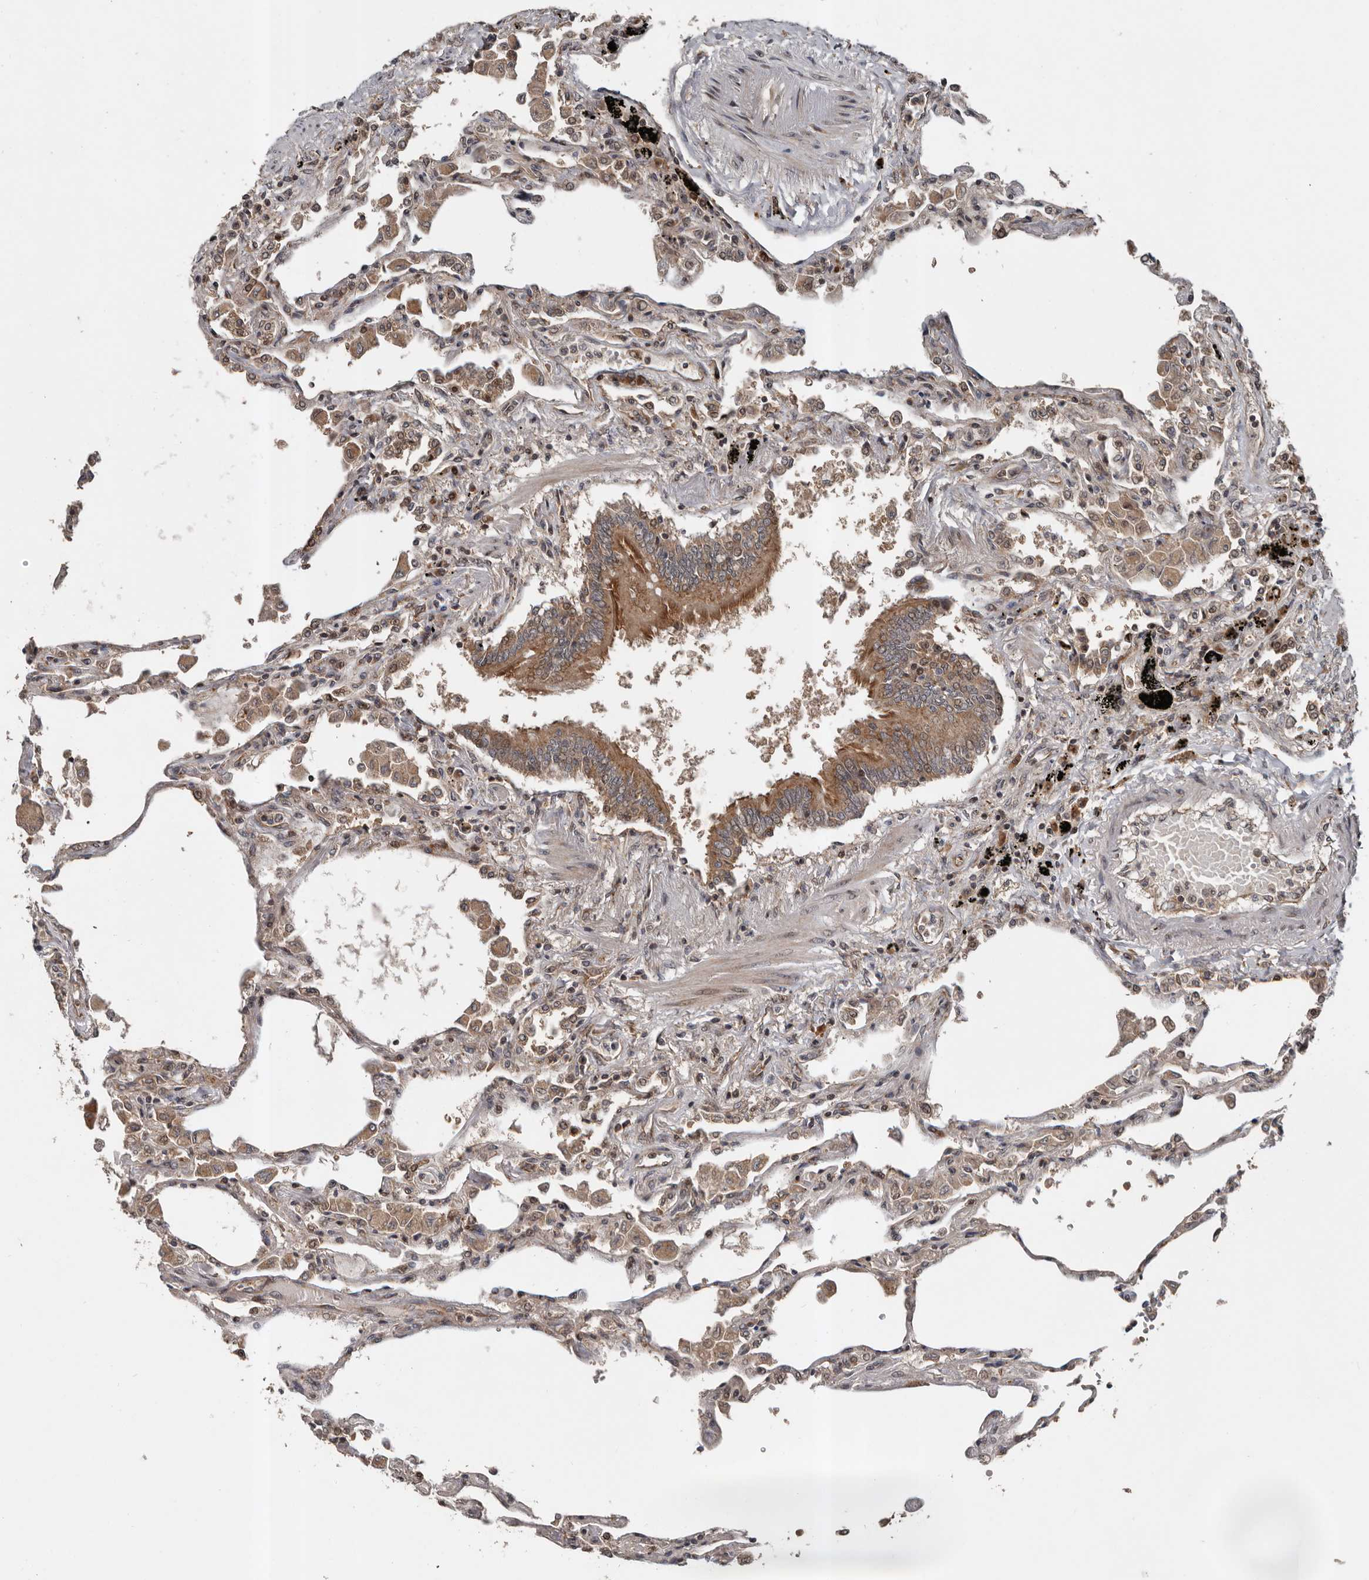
{"staining": {"intensity": "moderate", "quantity": "25%-75%", "location": "cytoplasmic/membranous"}, "tissue": "lung", "cell_type": "Alveolar cells", "image_type": "normal", "snomed": [{"axis": "morphology", "description": "Normal tissue, NOS"}, {"axis": "topography", "description": "Bronchus"}, {"axis": "topography", "description": "Lung"}], "caption": "Brown immunohistochemical staining in benign human lung shows moderate cytoplasmic/membranous staining in approximately 25%-75% of alveolar cells.", "gene": "CCDC190", "patient": {"sex": "female", "age": 49}}